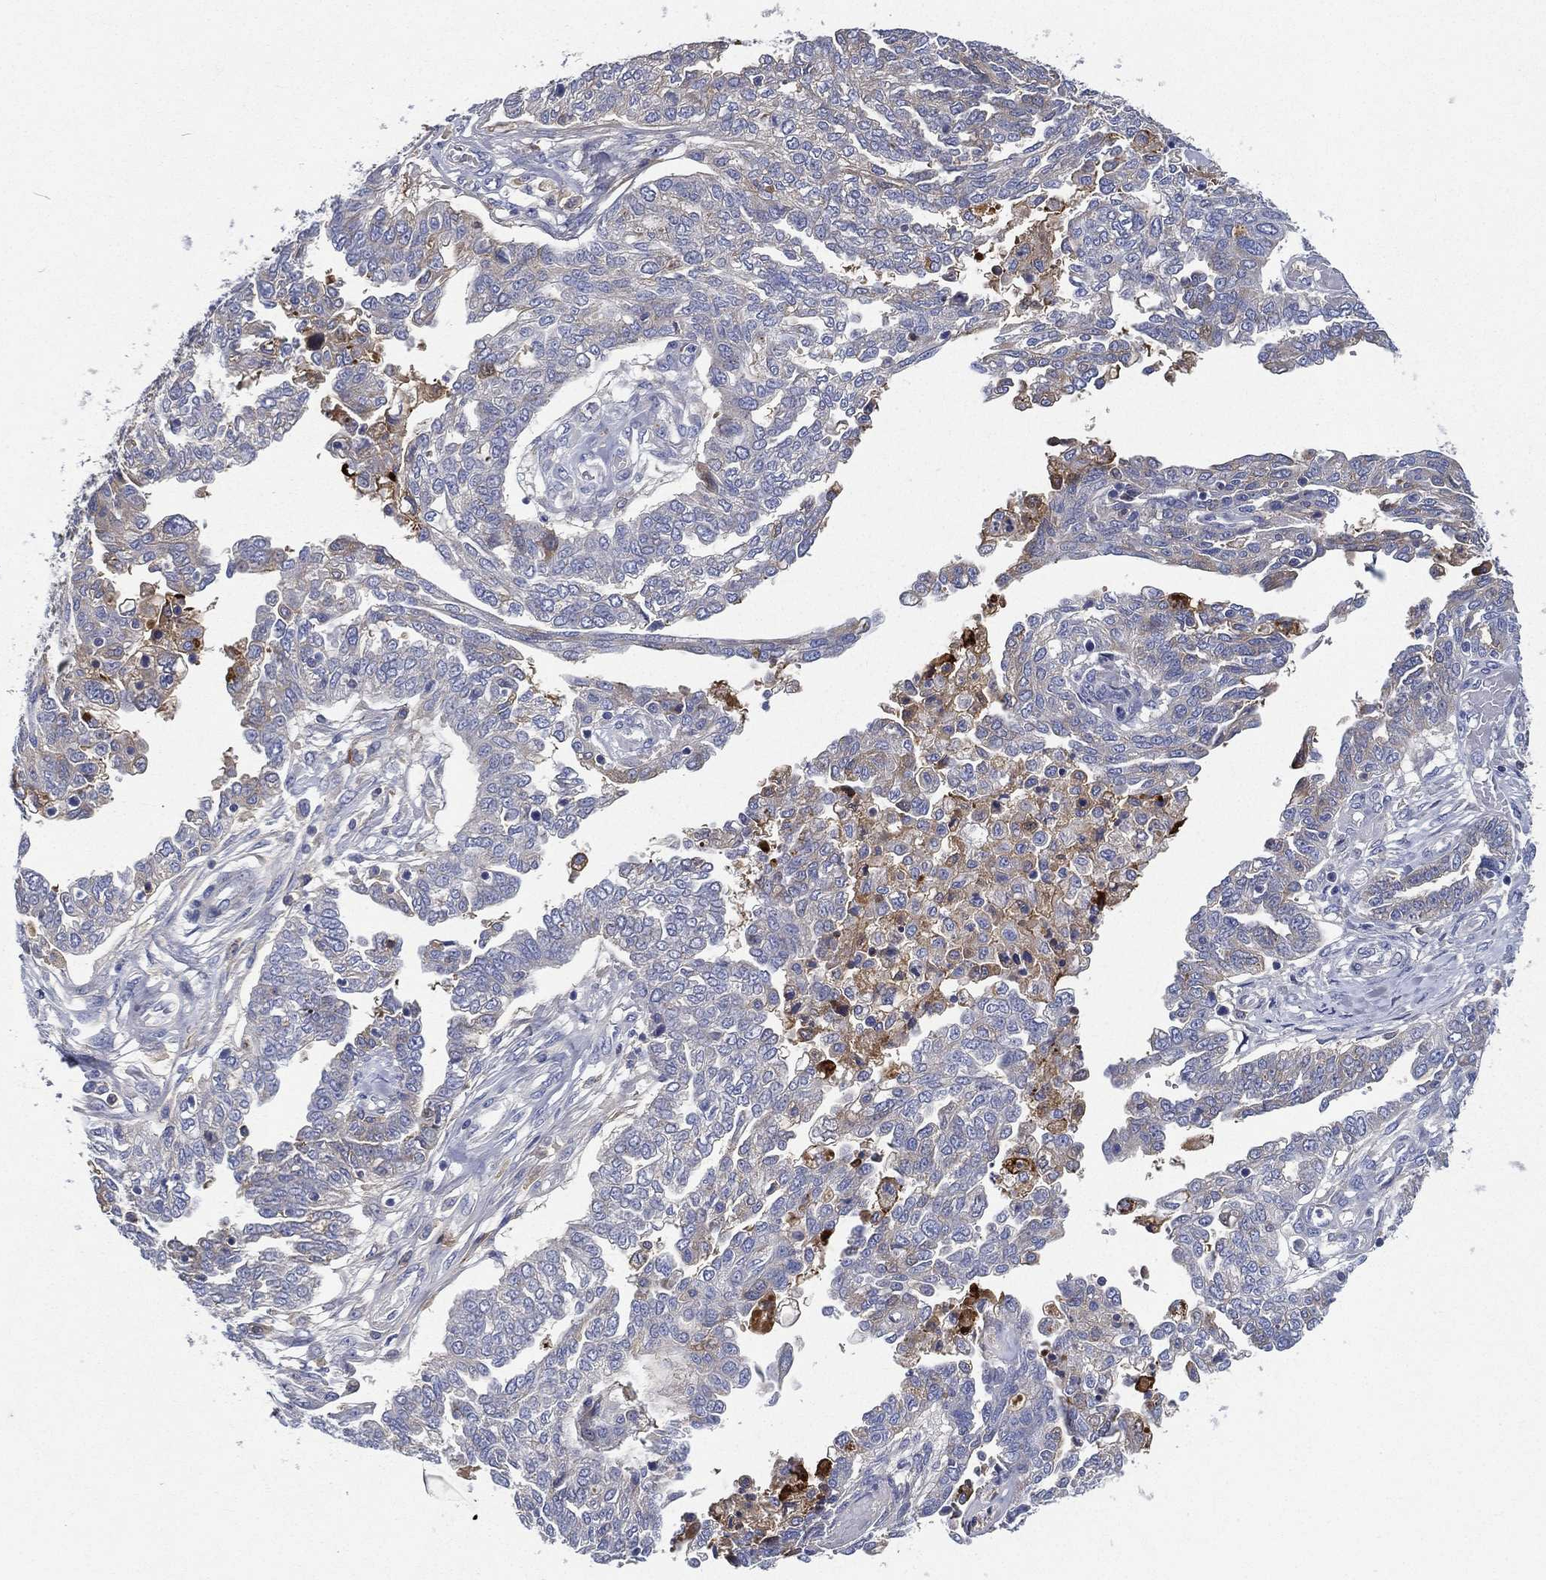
{"staining": {"intensity": "negative", "quantity": "none", "location": "none"}, "tissue": "ovarian cancer", "cell_type": "Tumor cells", "image_type": "cancer", "snomed": [{"axis": "morphology", "description": "Cystadenocarcinoma, serous, NOS"}, {"axis": "topography", "description": "Ovary"}], "caption": "Immunohistochemical staining of human ovarian cancer reveals no significant staining in tumor cells.", "gene": "TMPRSS11D", "patient": {"sex": "female", "age": 67}}